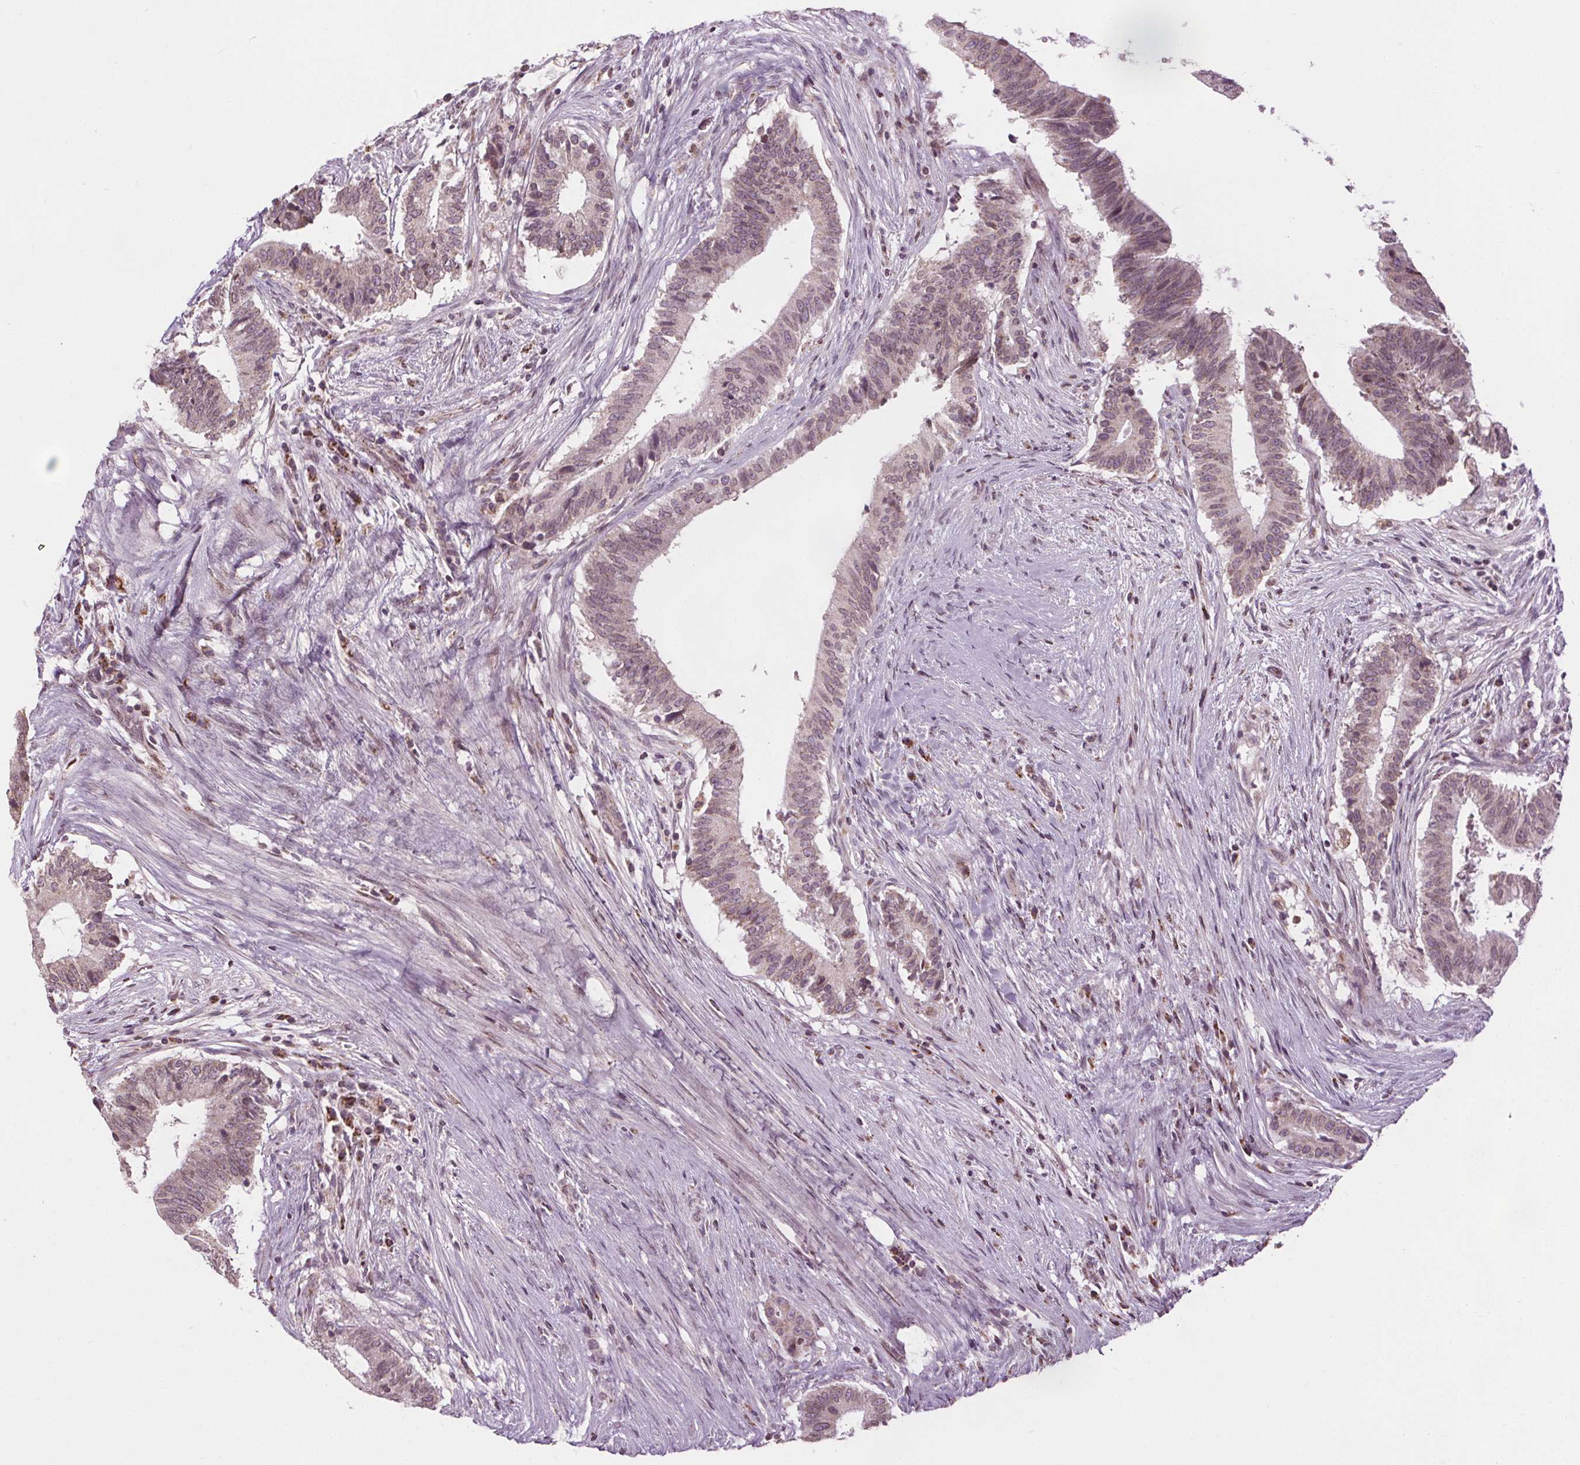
{"staining": {"intensity": "negative", "quantity": "none", "location": "none"}, "tissue": "colorectal cancer", "cell_type": "Tumor cells", "image_type": "cancer", "snomed": [{"axis": "morphology", "description": "Adenocarcinoma, NOS"}, {"axis": "topography", "description": "Colon"}], "caption": "A micrograph of human adenocarcinoma (colorectal) is negative for staining in tumor cells. The staining was performed using DAB to visualize the protein expression in brown, while the nuclei were stained in blue with hematoxylin (Magnification: 20x).", "gene": "LFNG", "patient": {"sex": "female", "age": 43}}